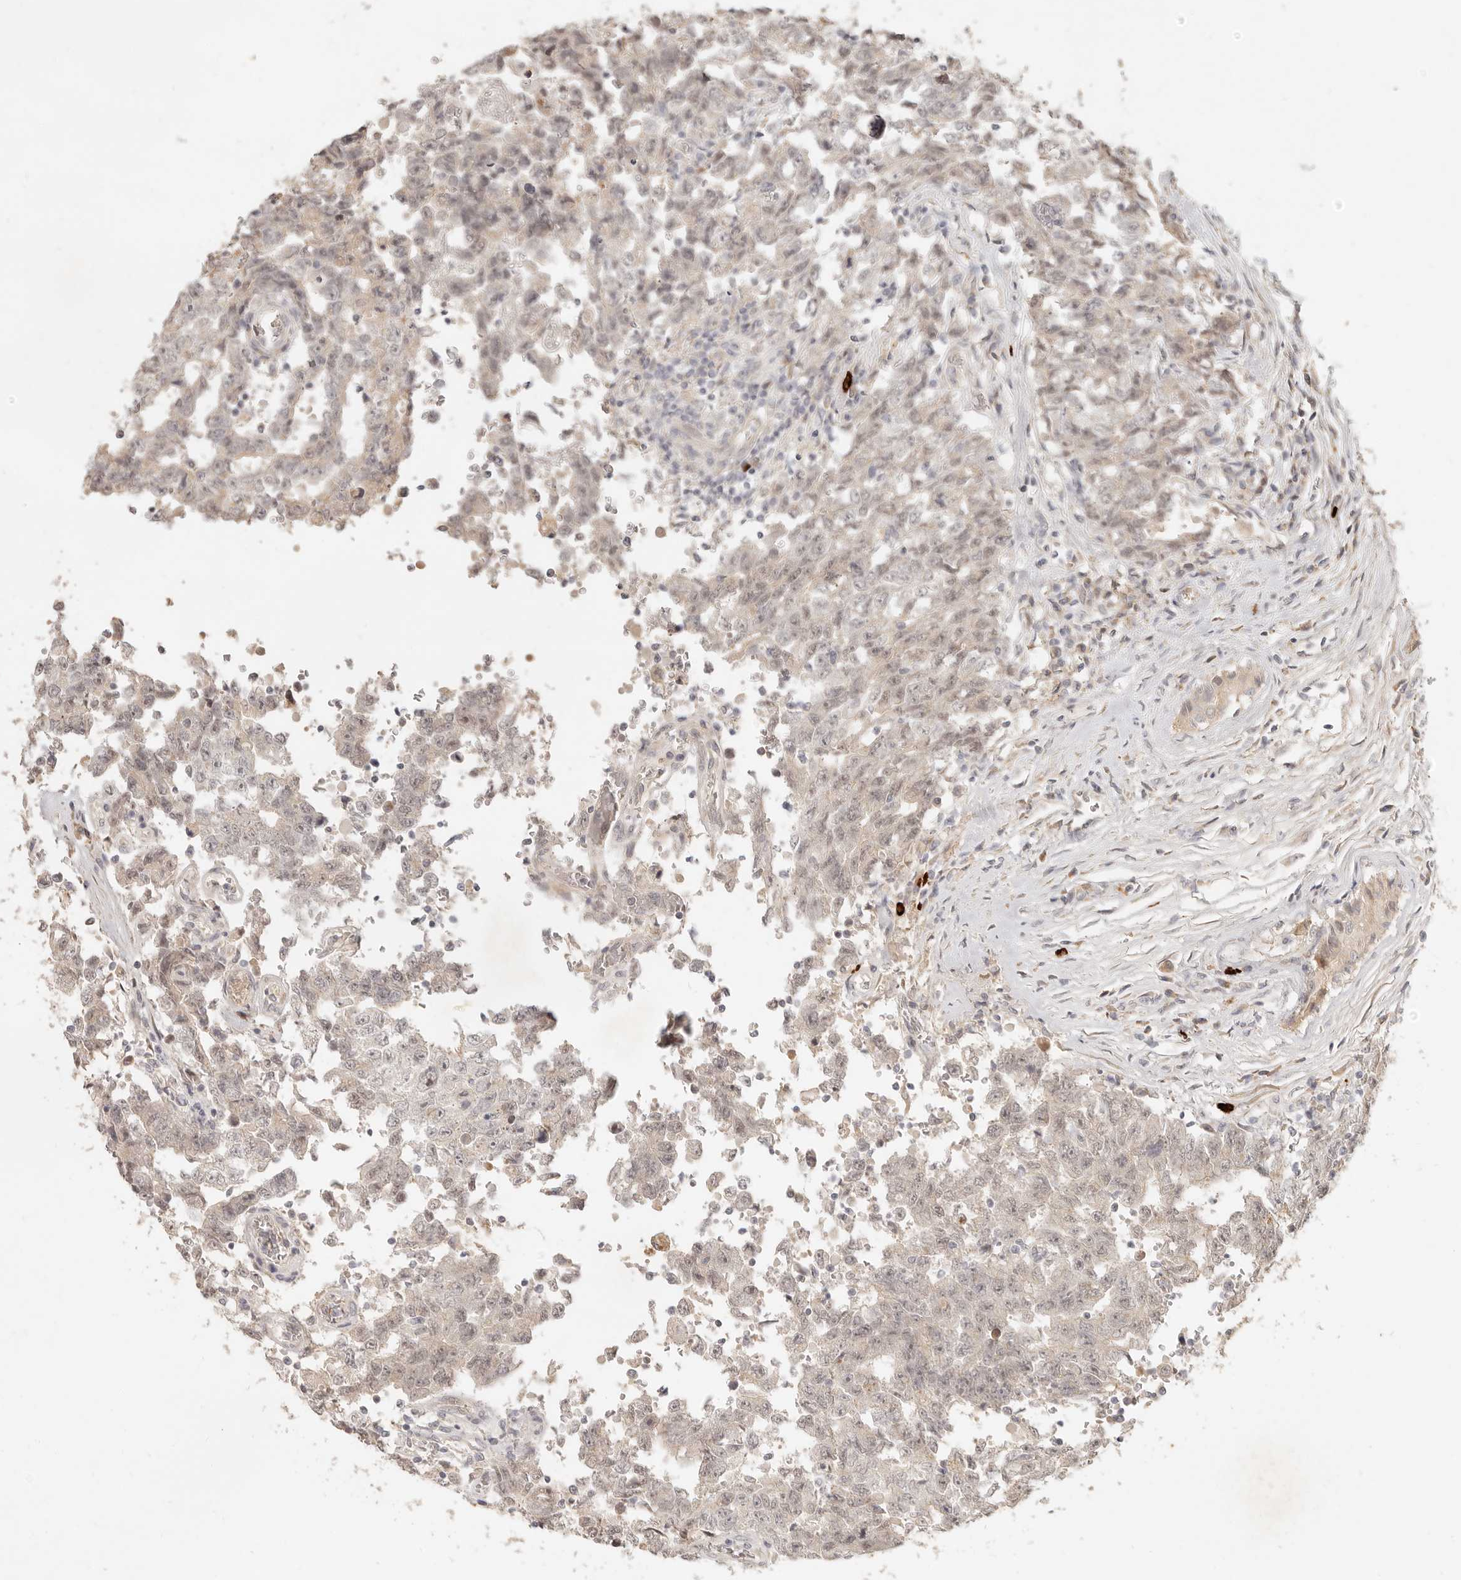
{"staining": {"intensity": "negative", "quantity": "none", "location": "none"}, "tissue": "testis cancer", "cell_type": "Tumor cells", "image_type": "cancer", "snomed": [{"axis": "morphology", "description": "Carcinoma, Embryonal, NOS"}, {"axis": "topography", "description": "Testis"}], "caption": "High power microscopy micrograph of an immunohistochemistry histopathology image of testis cancer, revealing no significant staining in tumor cells.", "gene": "UBXN11", "patient": {"sex": "male", "age": 26}}